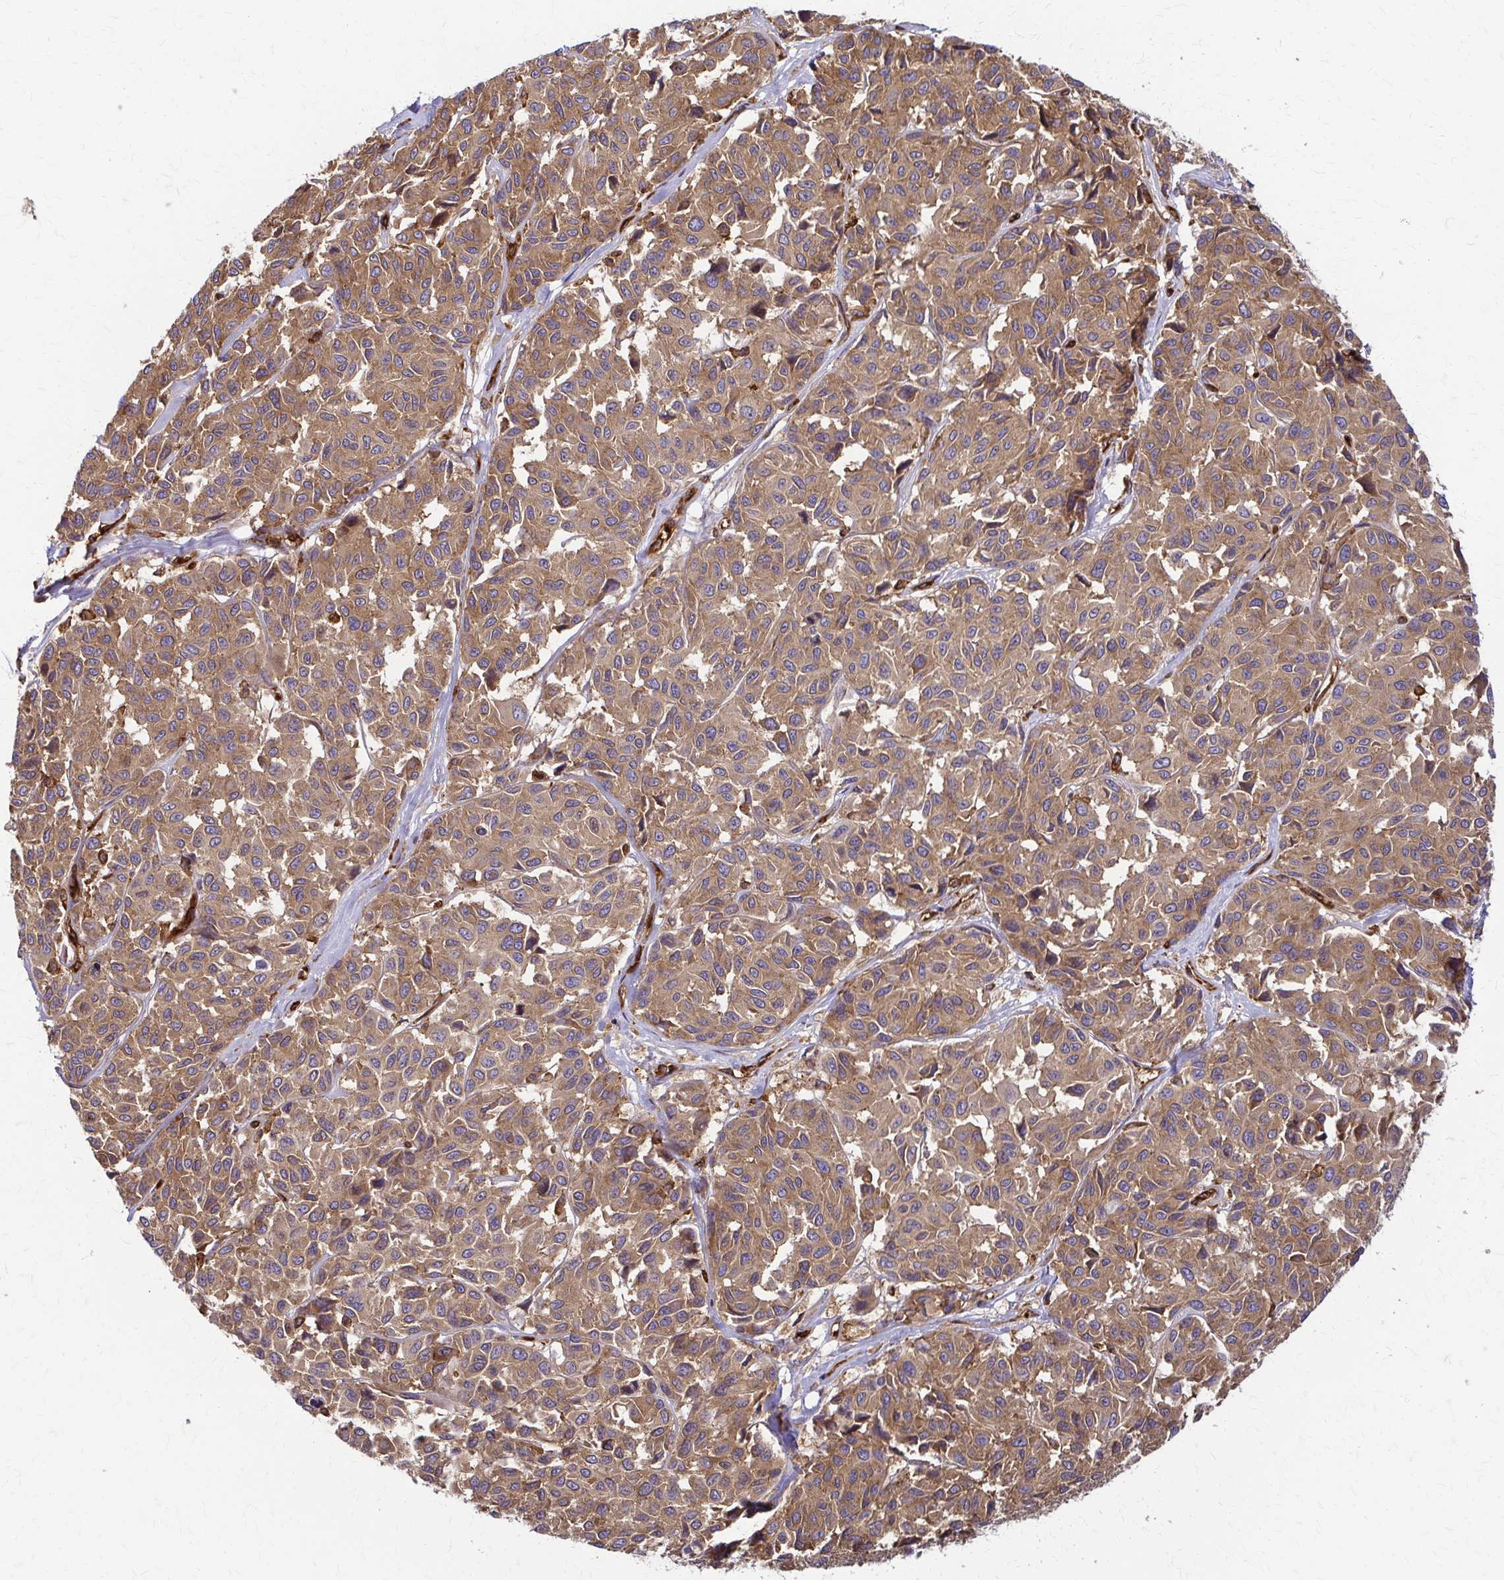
{"staining": {"intensity": "moderate", "quantity": ">75%", "location": "cytoplasmic/membranous"}, "tissue": "melanoma", "cell_type": "Tumor cells", "image_type": "cancer", "snomed": [{"axis": "morphology", "description": "Malignant melanoma, NOS"}, {"axis": "topography", "description": "Skin"}], "caption": "A brown stain highlights moderate cytoplasmic/membranous expression of a protein in melanoma tumor cells.", "gene": "WASF2", "patient": {"sex": "female", "age": 66}}